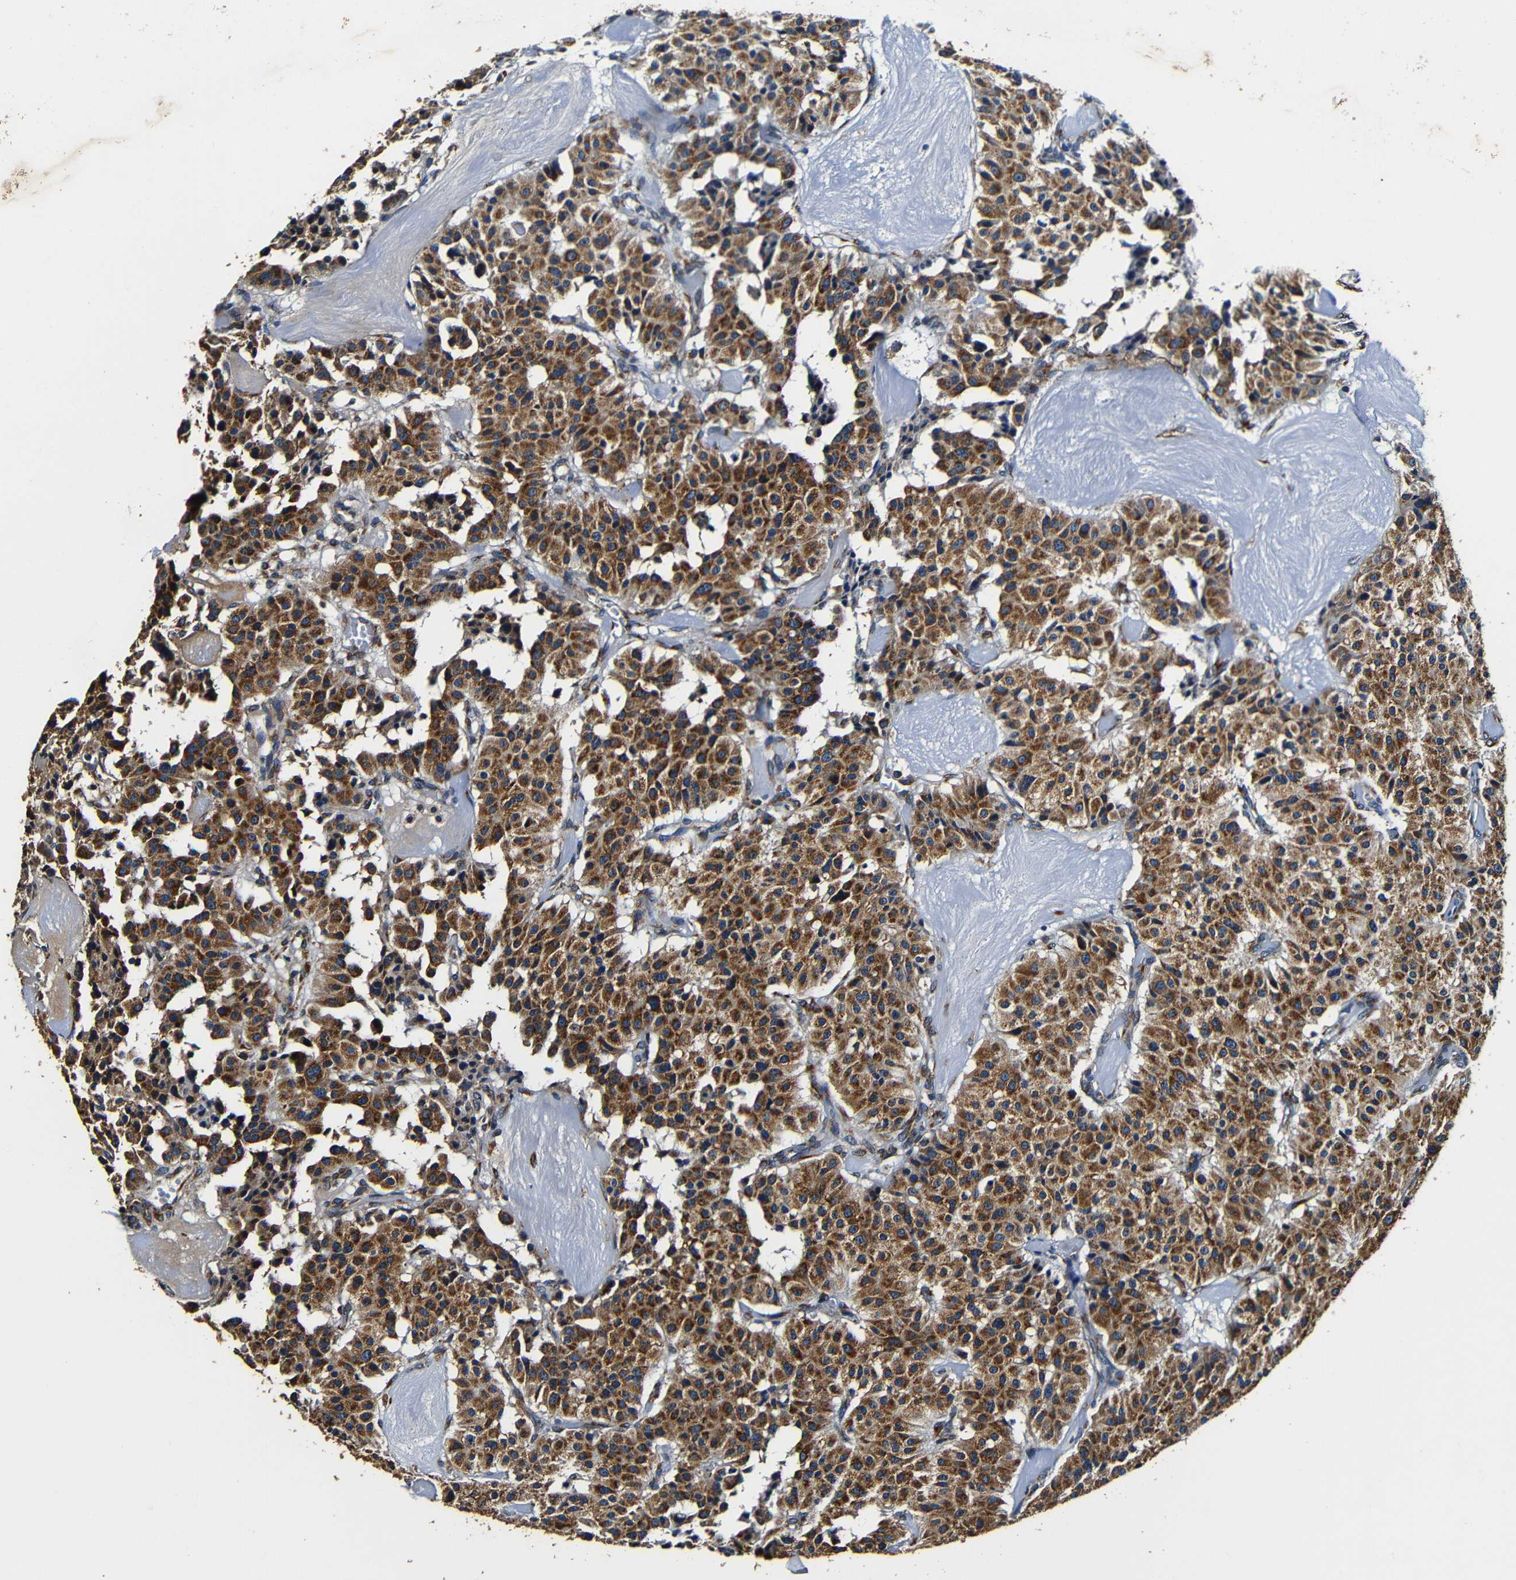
{"staining": {"intensity": "strong", "quantity": ">75%", "location": "cytoplasmic/membranous"}, "tissue": "carcinoid", "cell_type": "Tumor cells", "image_type": "cancer", "snomed": [{"axis": "morphology", "description": "Carcinoid, malignant, NOS"}, {"axis": "topography", "description": "Lung"}], "caption": "Carcinoid stained with IHC demonstrates strong cytoplasmic/membranous expression in about >75% of tumor cells.", "gene": "RRBP1", "patient": {"sex": "male", "age": 30}}